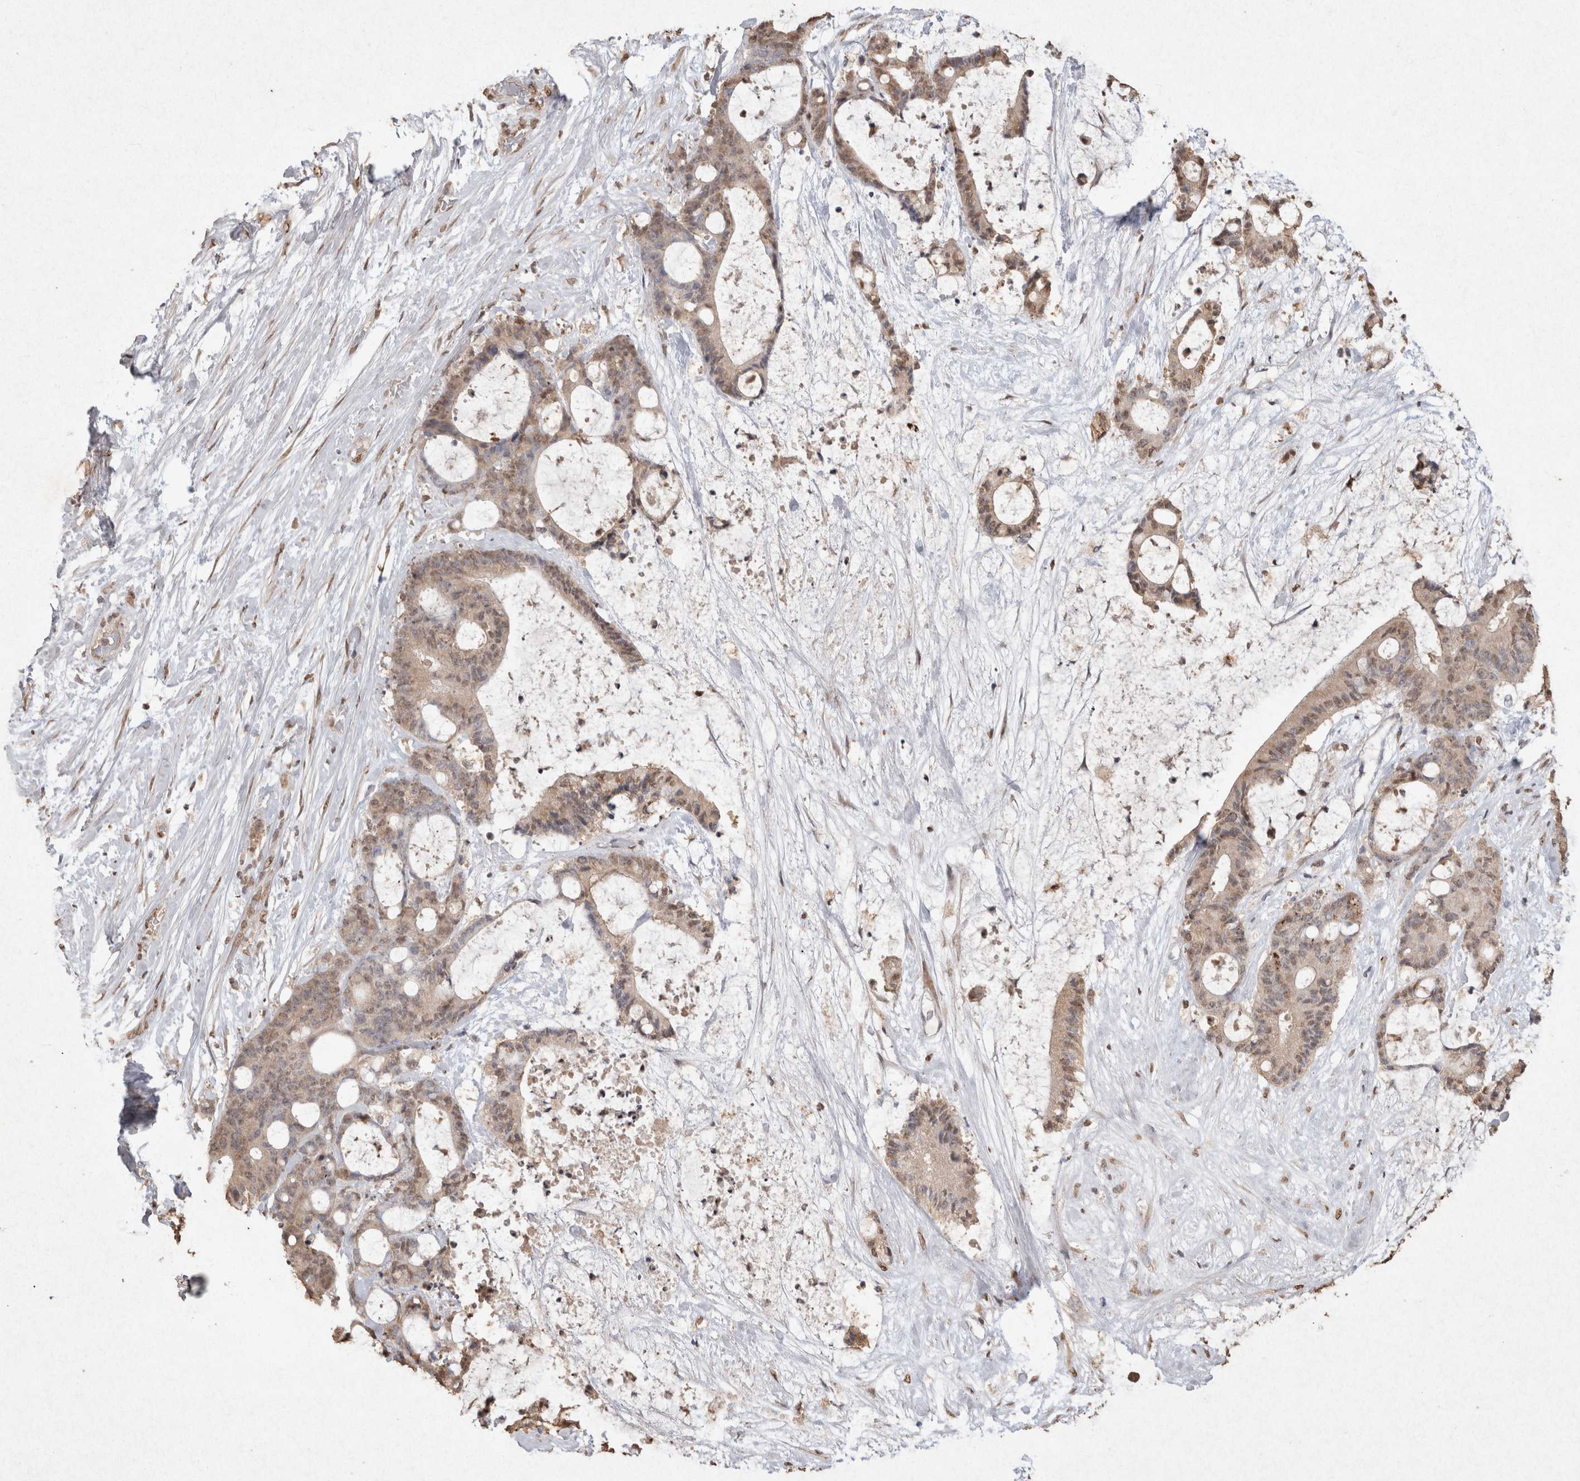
{"staining": {"intensity": "weak", "quantity": ">75%", "location": "nuclear"}, "tissue": "liver cancer", "cell_type": "Tumor cells", "image_type": "cancer", "snomed": [{"axis": "morphology", "description": "Cholangiocarcinoma"}, {"axis": "topography", "description": "Liver"}], "caption": "This micrograph reveals immunohistochemistry (IHC) staining of human liver cancer (cholangiocarcinoma), with low weak nuclear positivity in about >75% of tumor cells.", "gene": "MLX", "patient": {"sex": "female", "age": 73}}